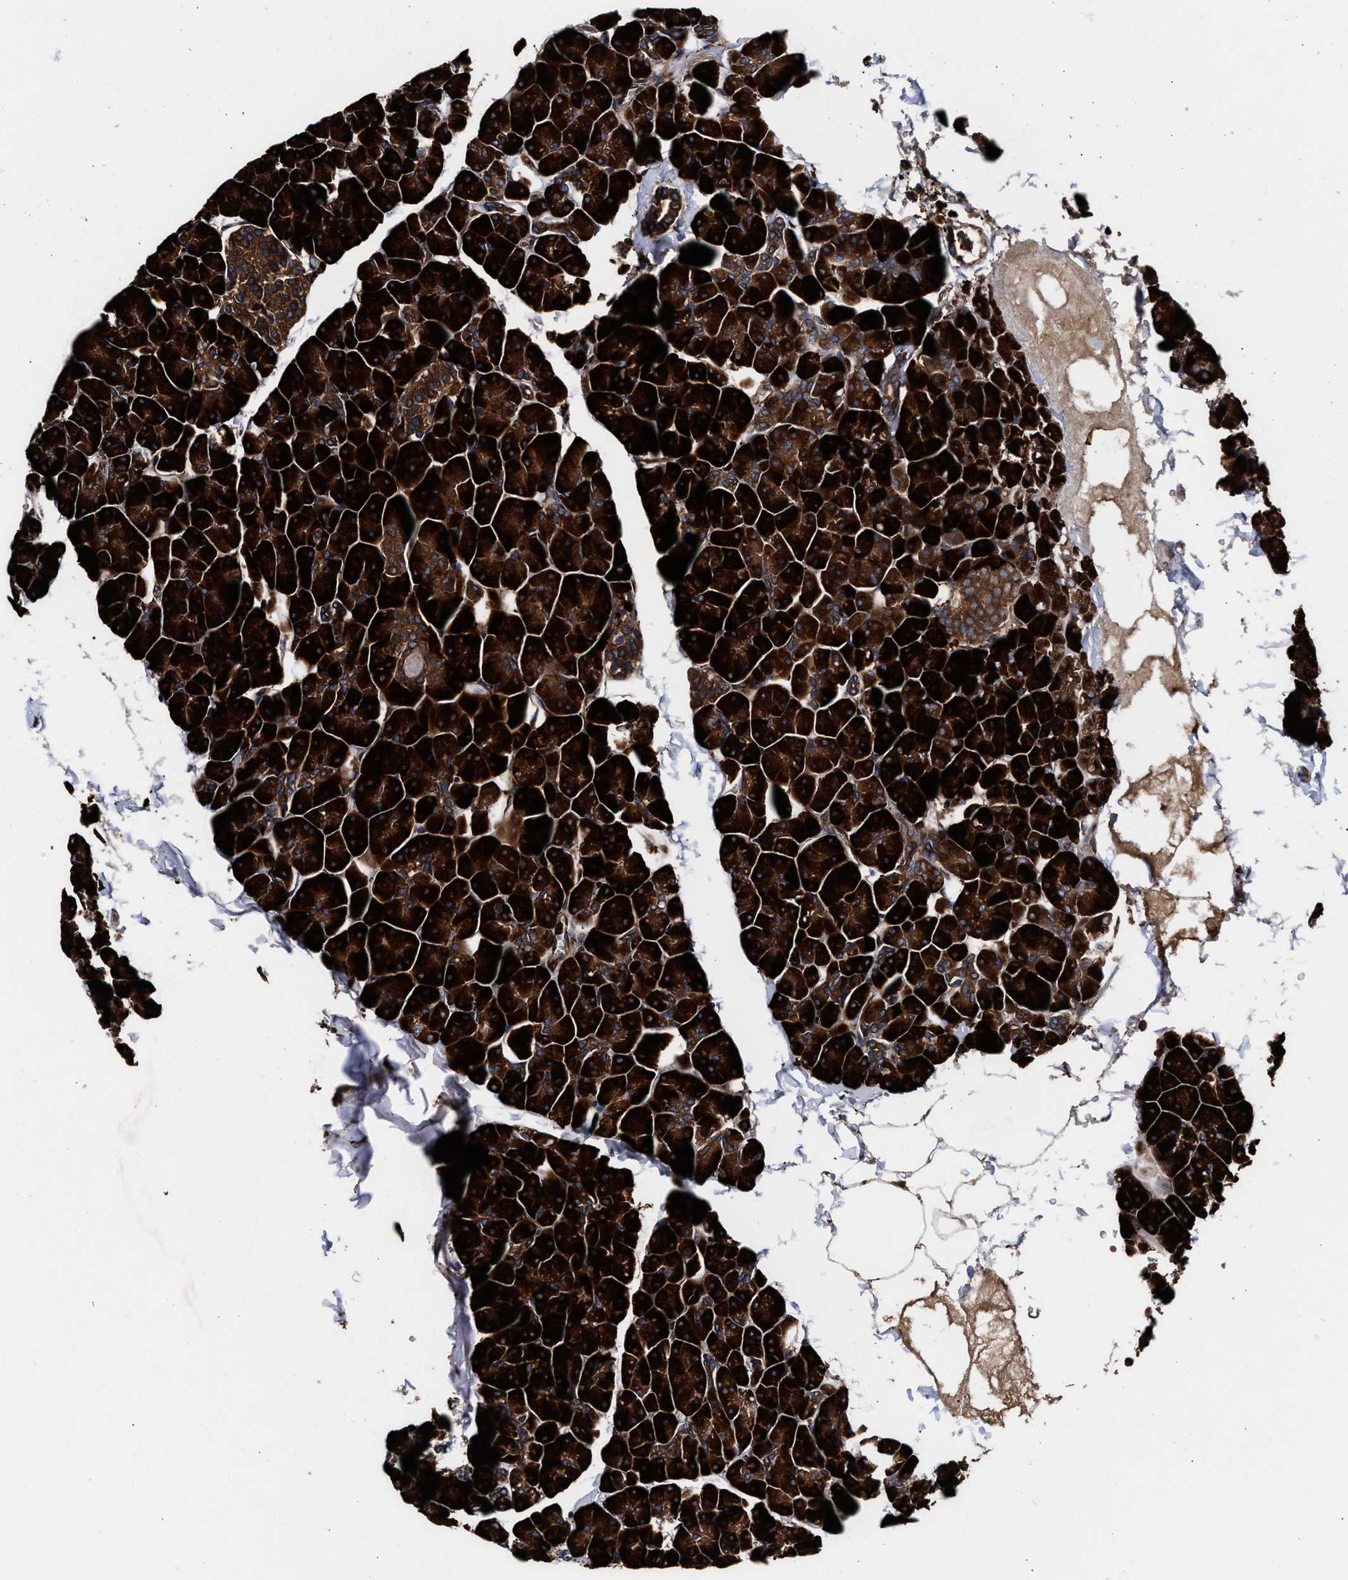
{"staining": {"intensity": "strong", "quantity": ">75%", "location": "cytoplasmic/membranous"}, "tissue": "pancreas", "cell_type": "Exocrine glandular cells", "image_type": "normal", "snomed": [{"axis": "morphology", "description": "Normal tissue, NOS"}, {"axis": "topography", "description": "Pancreas"}], "caption": "Immunohistochemical staining of unremarkable human pancreas reveals >75% levels of strong cytoplasmic/membranous protein staining in about >75% of exocrine glandular cells.", "gene": "ENSG00000286112", "patient": {"sex": "male", "age": 35}}